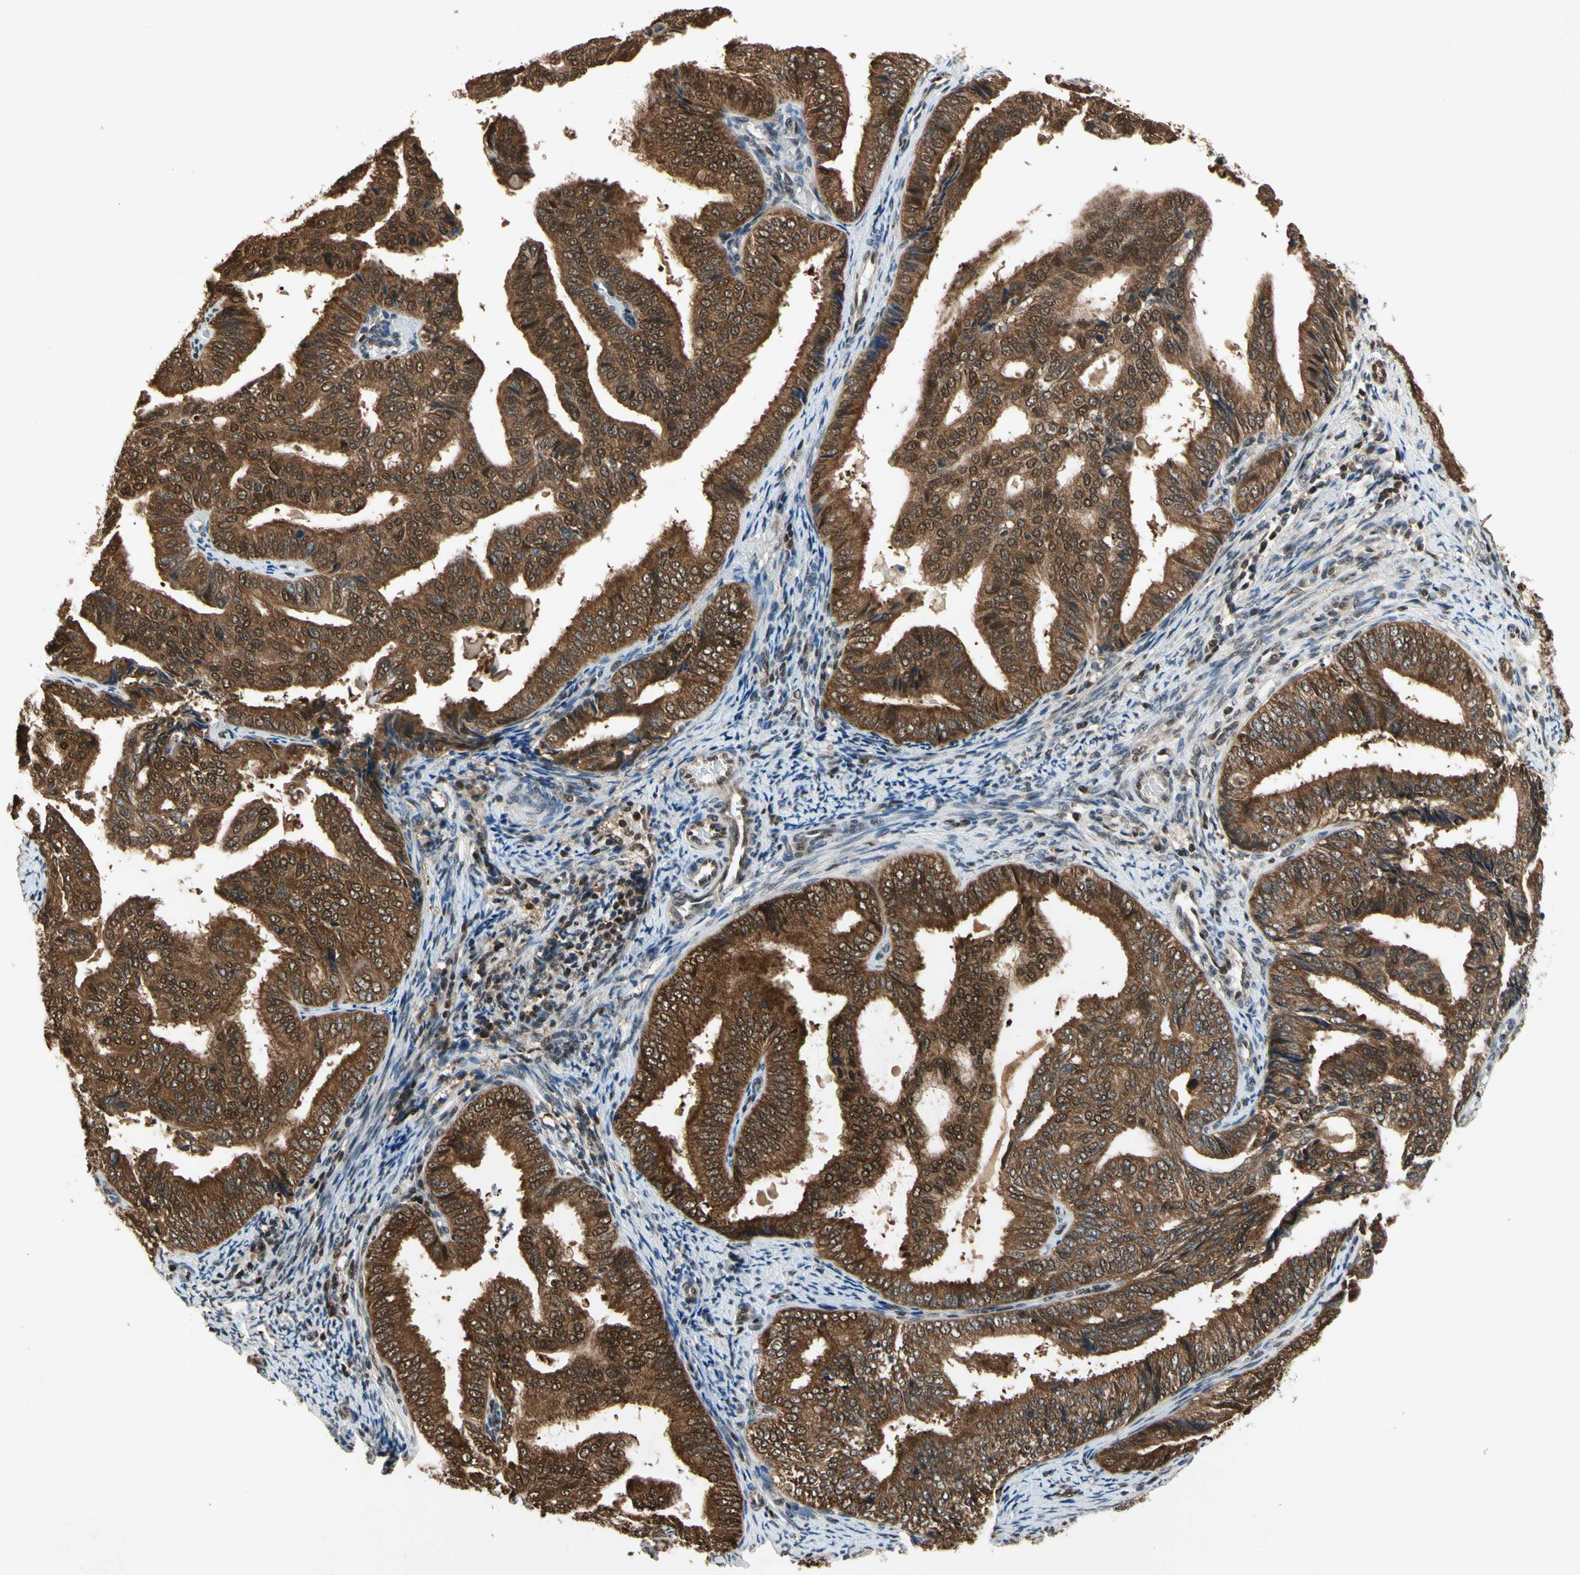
{"staining": {"intensity": "strong", "quantity": ">75%", "location": "cytoplasmic/membranous,nuclear"}, "tissue": "endometrial cancer", "cell_type": "Tumor cells", "image_type": "cancer", "snomed": [{"axis": "morphology", "description": "Adenocarcinoma, NOS"}, {"axis": "topography", "description": "Endometrium"}], "caption": "Strong cytoplasmic/membranous and nuclear protein positivity is seen in approximately >75% of tumor cells in endometrial adenocarcinoma. (DAB = brown stain, brightfield microscopy at high magnification).", "gene": "GSR", "patient": {"sex": "female", "age": 58}}